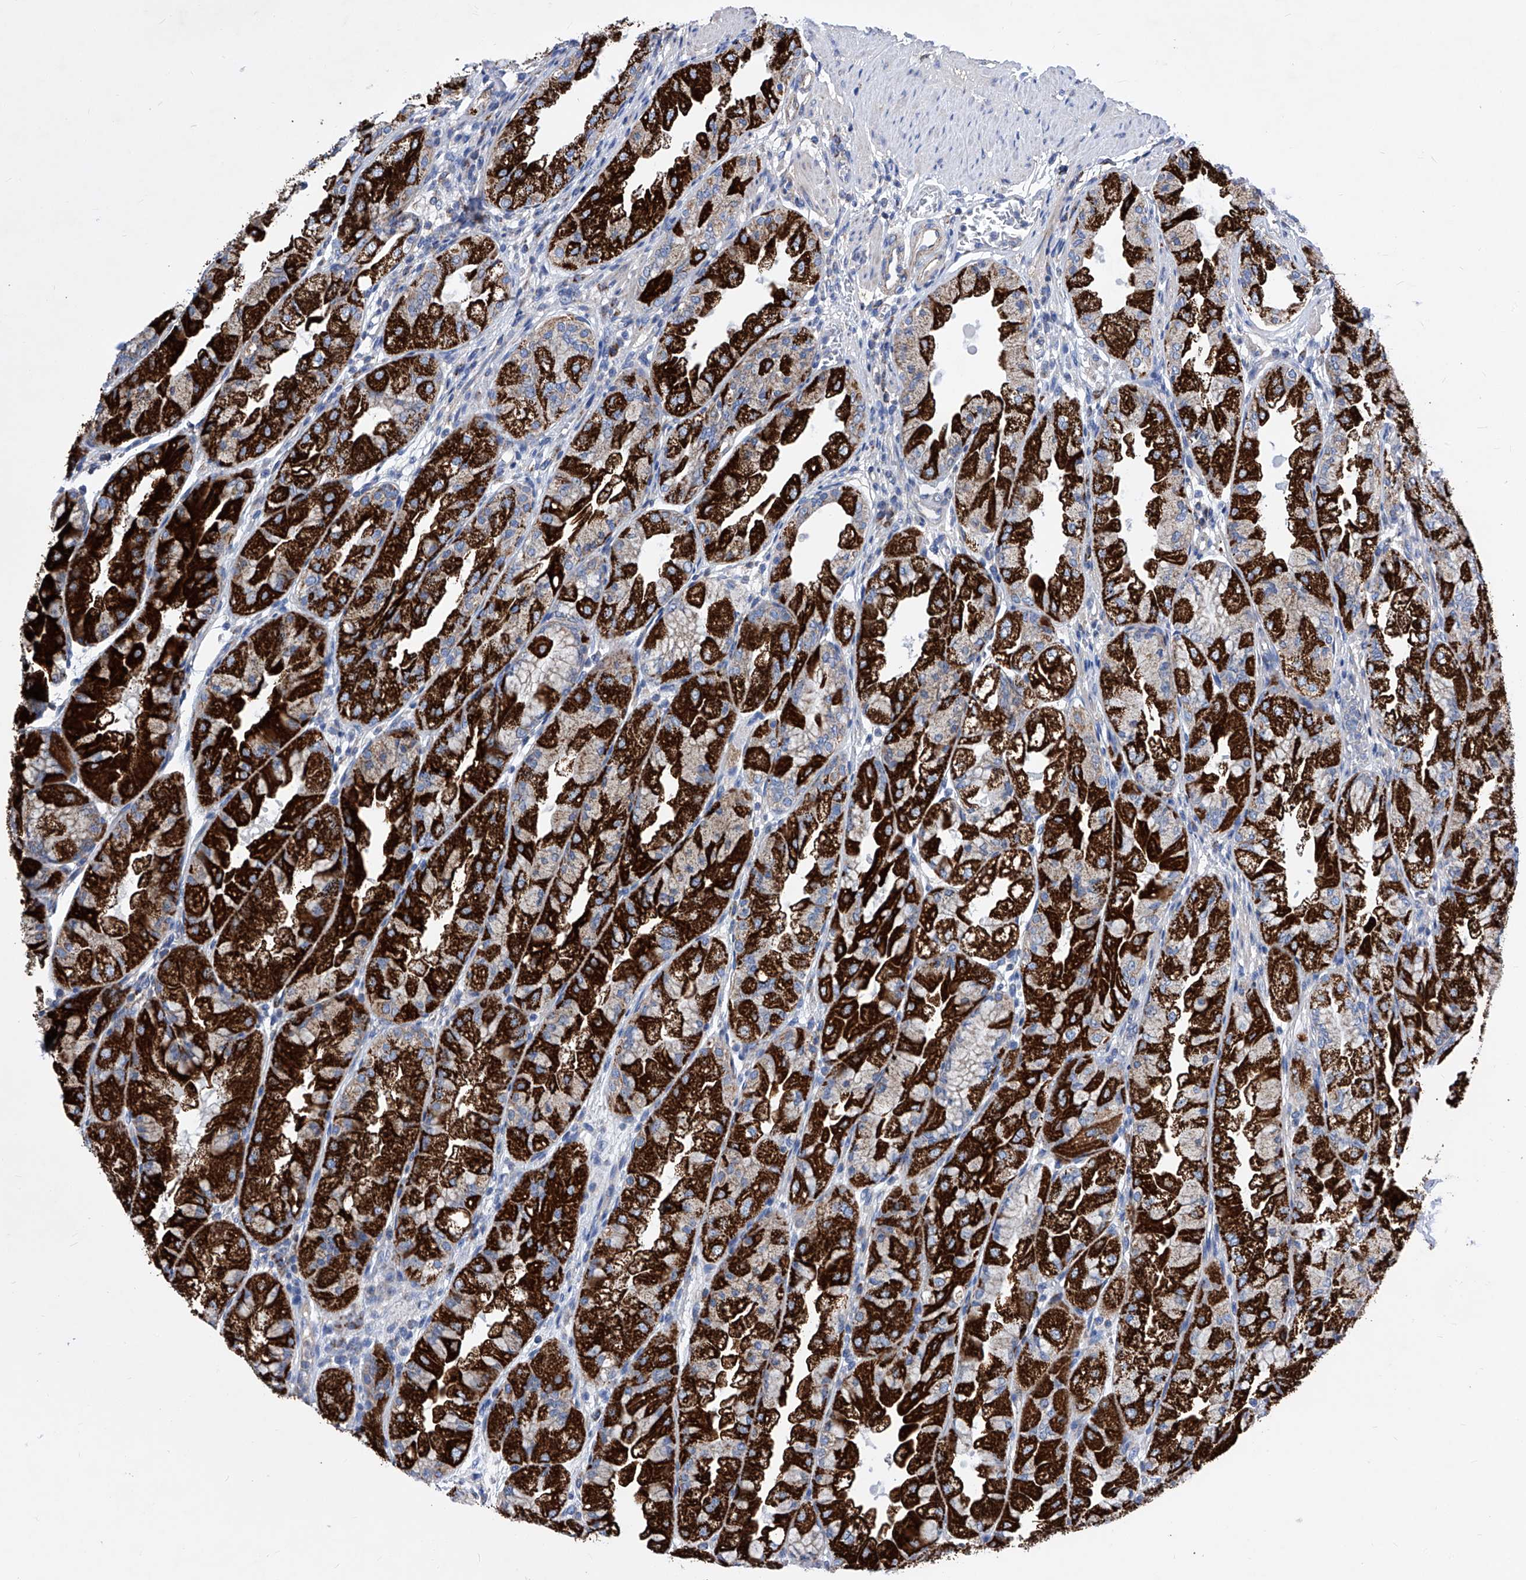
{"staining": {"intensity": "strong", "quantity": ">75%", "location": "cytoplasmic/membranous"}, "tissue": "stomach", "cell_type": "Glandular cells", "image_type": "normal", "snomed": [{"axis": "morphology", "description": "Normal tissue, NOS"}, {"axis": "topography", "description": "Stomach, upper"}], "caption": "Protein staining of unremarkable stomach exhibits strong cytoplasmic/membranous expression in approximately >75% of glandular cells. (brown staining indicates protein expression, while blue staining denotes nuclei).", "gene": "HRNR", "patient": {"sex": "male", "age": 47}}